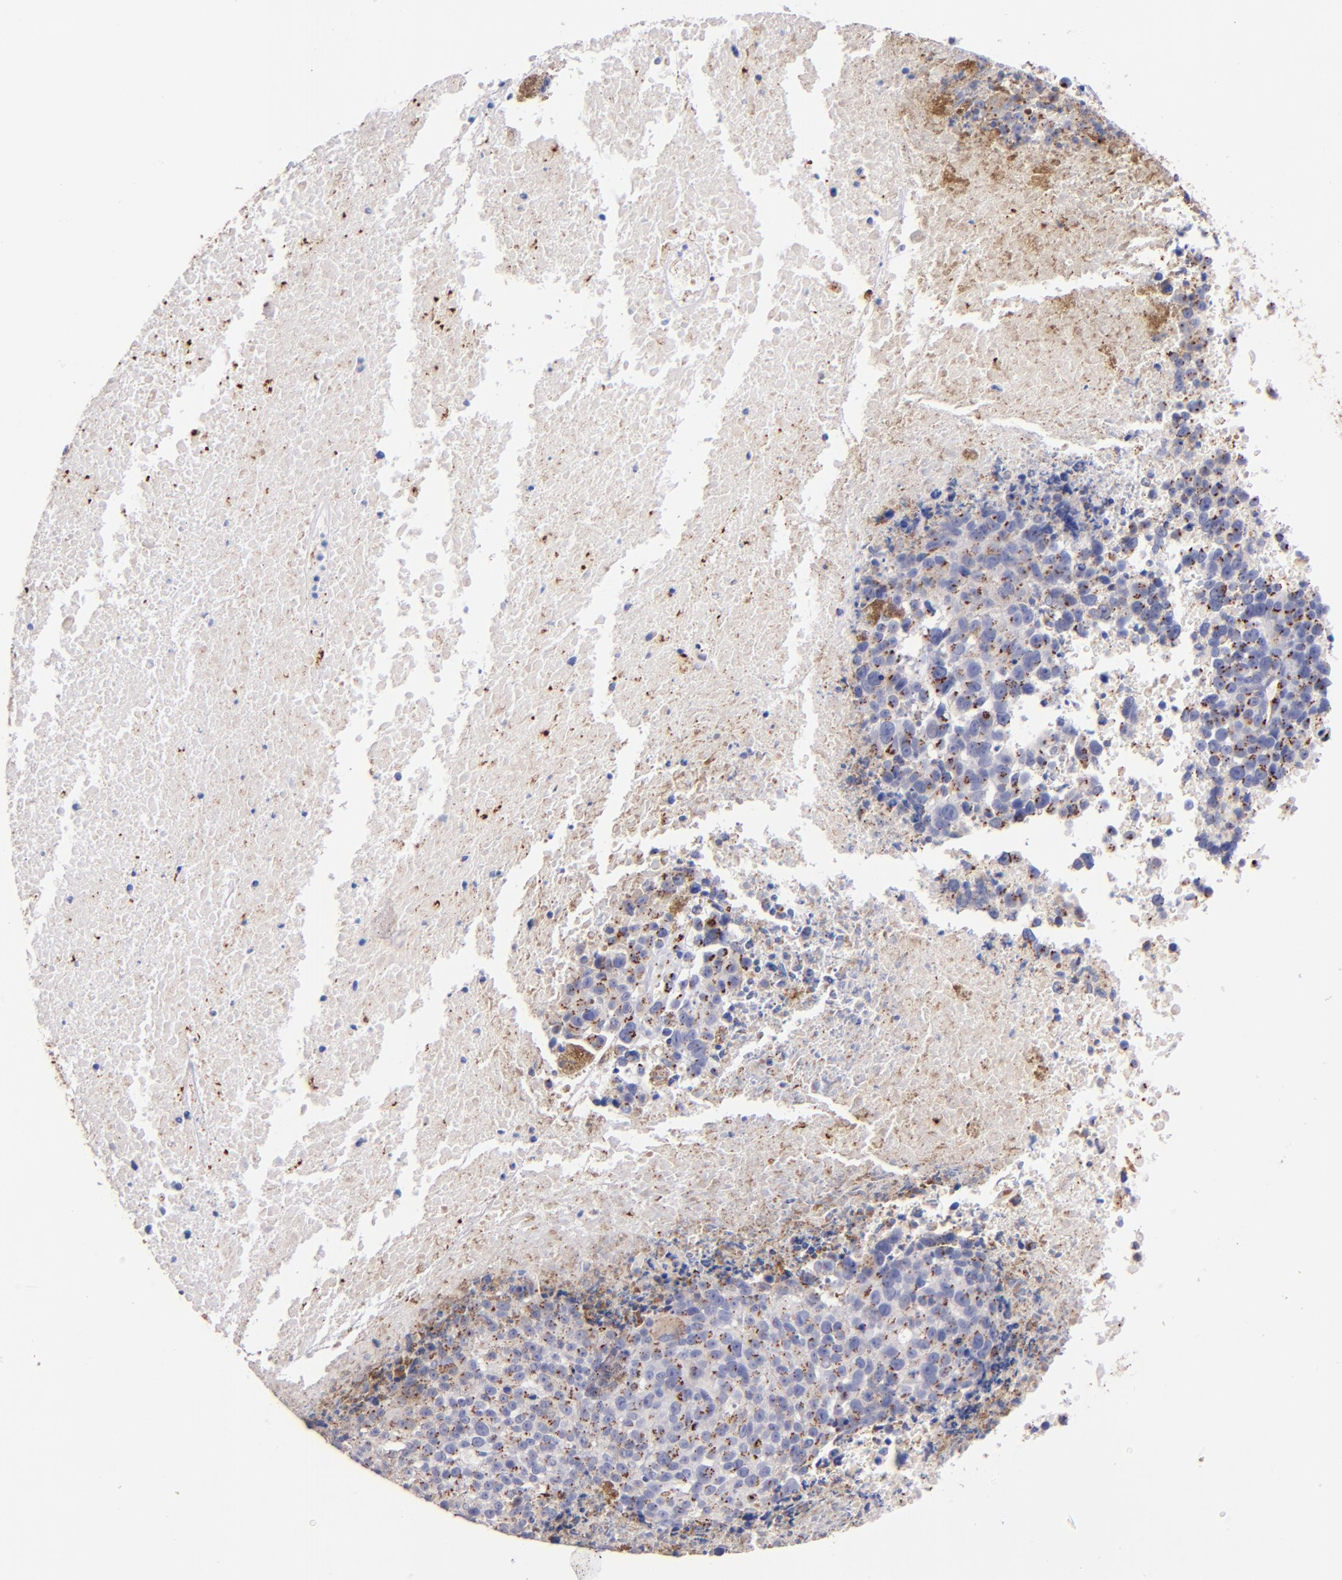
{"staining": {"intensity": "moderate", "quantity": "25%-75%", "location": "cytoplasmic/membranous"}, "tissue": "melanoma", "cell_type": "Tumor cells", "image_type": "cancer", "snomed": [{"axis": "morphology", "description": "Malignant melanoma, Metastatic site"}, {"axis": "topography", "description": "Cerebral cortex"}], "caption": "The immunohistochemical stain shows moderate cytoplasmic/membranous expression in tumor cells of melanoma tissue.", "gene": "GOLIM4", "patient": {"sex": "female", "age": 52}}